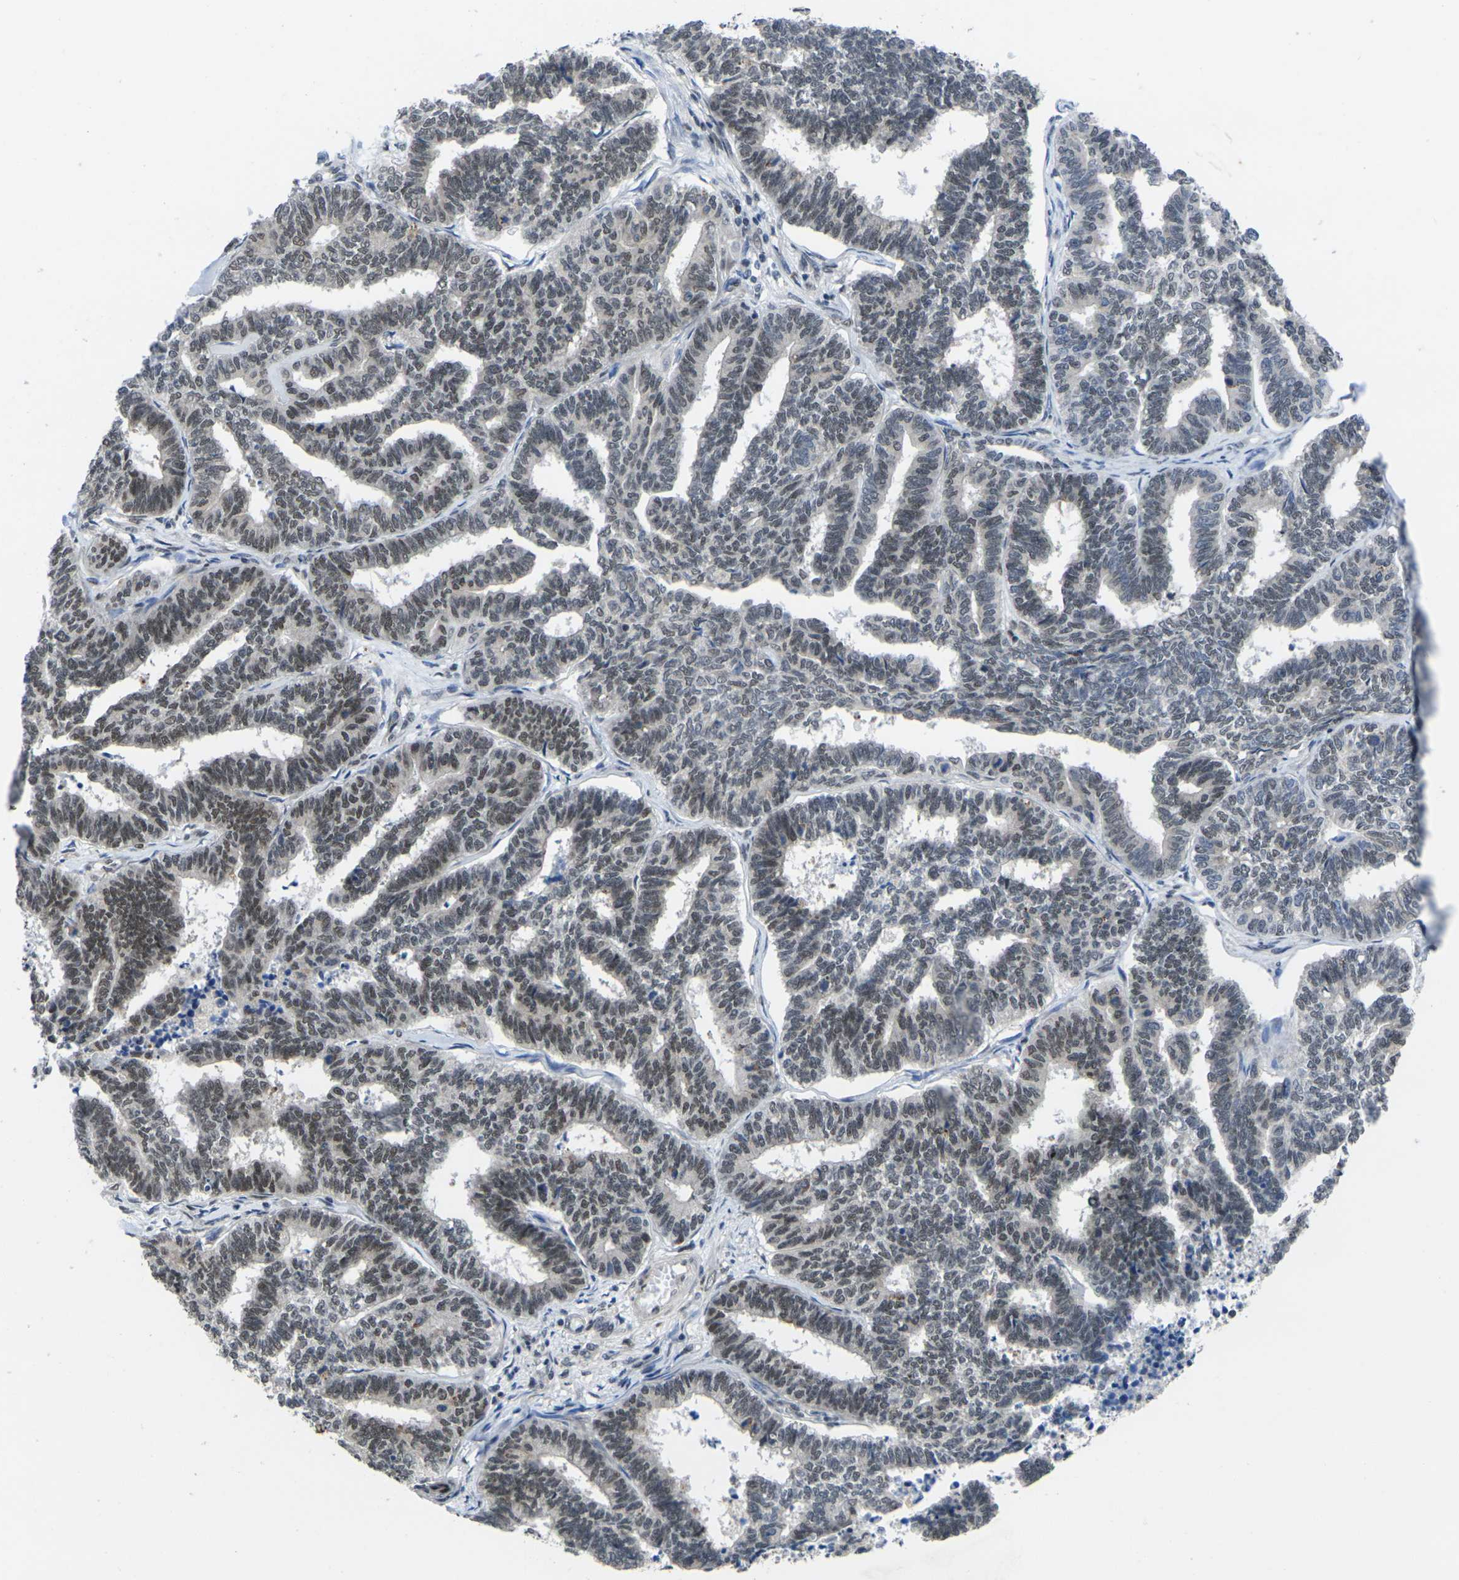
{"staining": {"intensity": "moderate", "quantity": ">75%", "location": "nuclear"}, "tissue": "endometrial cancer", "cell_type": "Tumor cells", "image_type": "cancer", "snomed": [{"axis": "morphology", "description": "Adenocarcinoma, NOS"}, {"axis": "topography", "description": "Endometrium"}], "caption": "About >75% of tumor cells in endometrial adenocarcinoma reveal moderate nuclear protein staining as visualized by brown immunohistochemical staining.", "gene": "RBM7", "patient": {"sex": "female", "age": 70}}